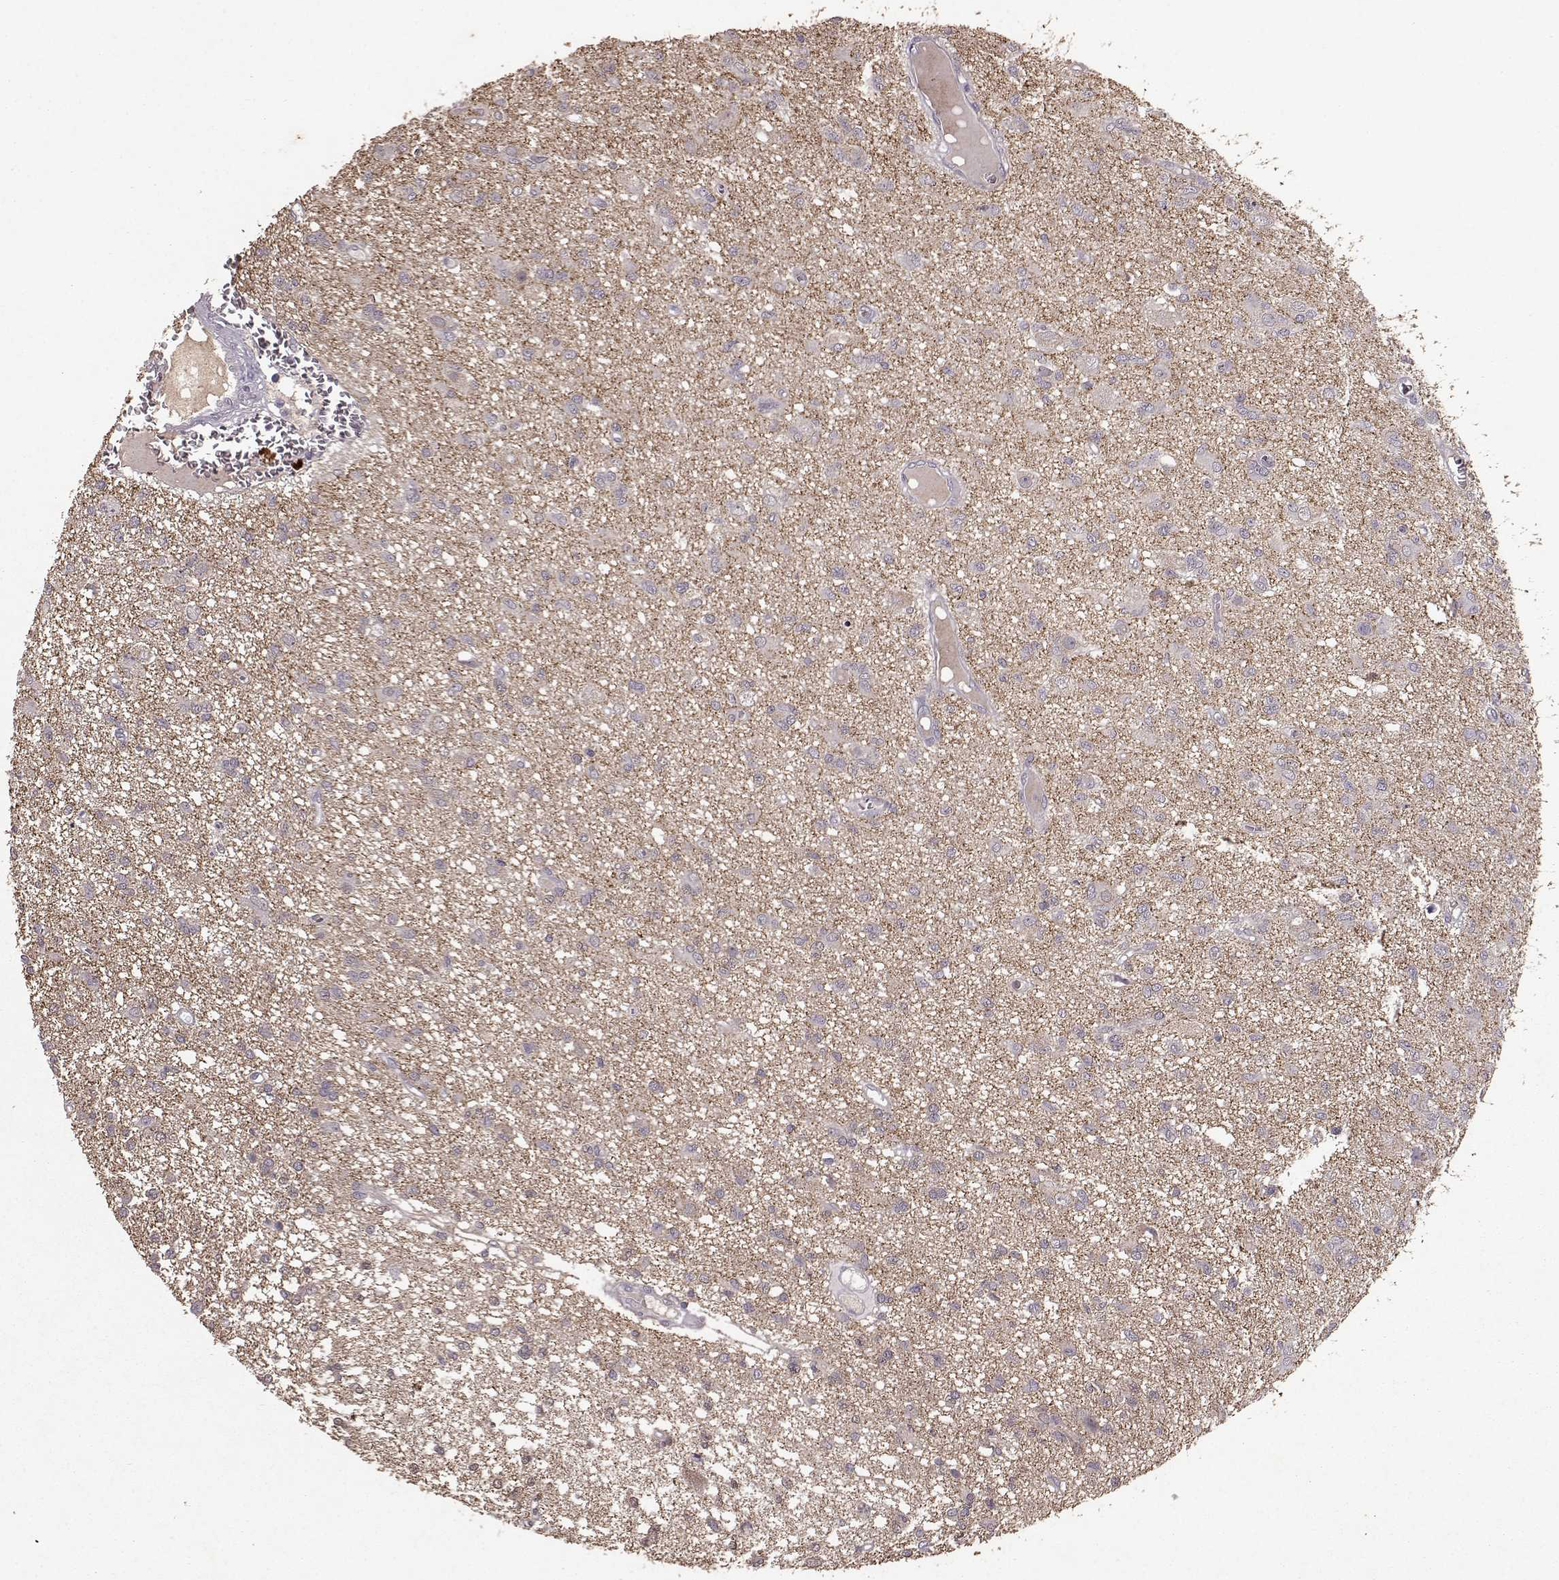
{"staining": {"intensity": "negative", "quantity": "none", "location": "none"}, "tissue": "glioma", "cell_type": "Tumor cells", "image_type": "cancer", "snomed": [{"axis": "morphology", "description": "Glioma, malignant, Low grade"}, {"axis": "topography", "description": "Brain"}], "caption": "Tumor cells show no significant staining in low-grade glioma (malignant). (Immunohistochemistry, brightfield microscopy, high magnification).", "gene": "FRRS1L", "patient": {"sex": "male", "age": 64}}